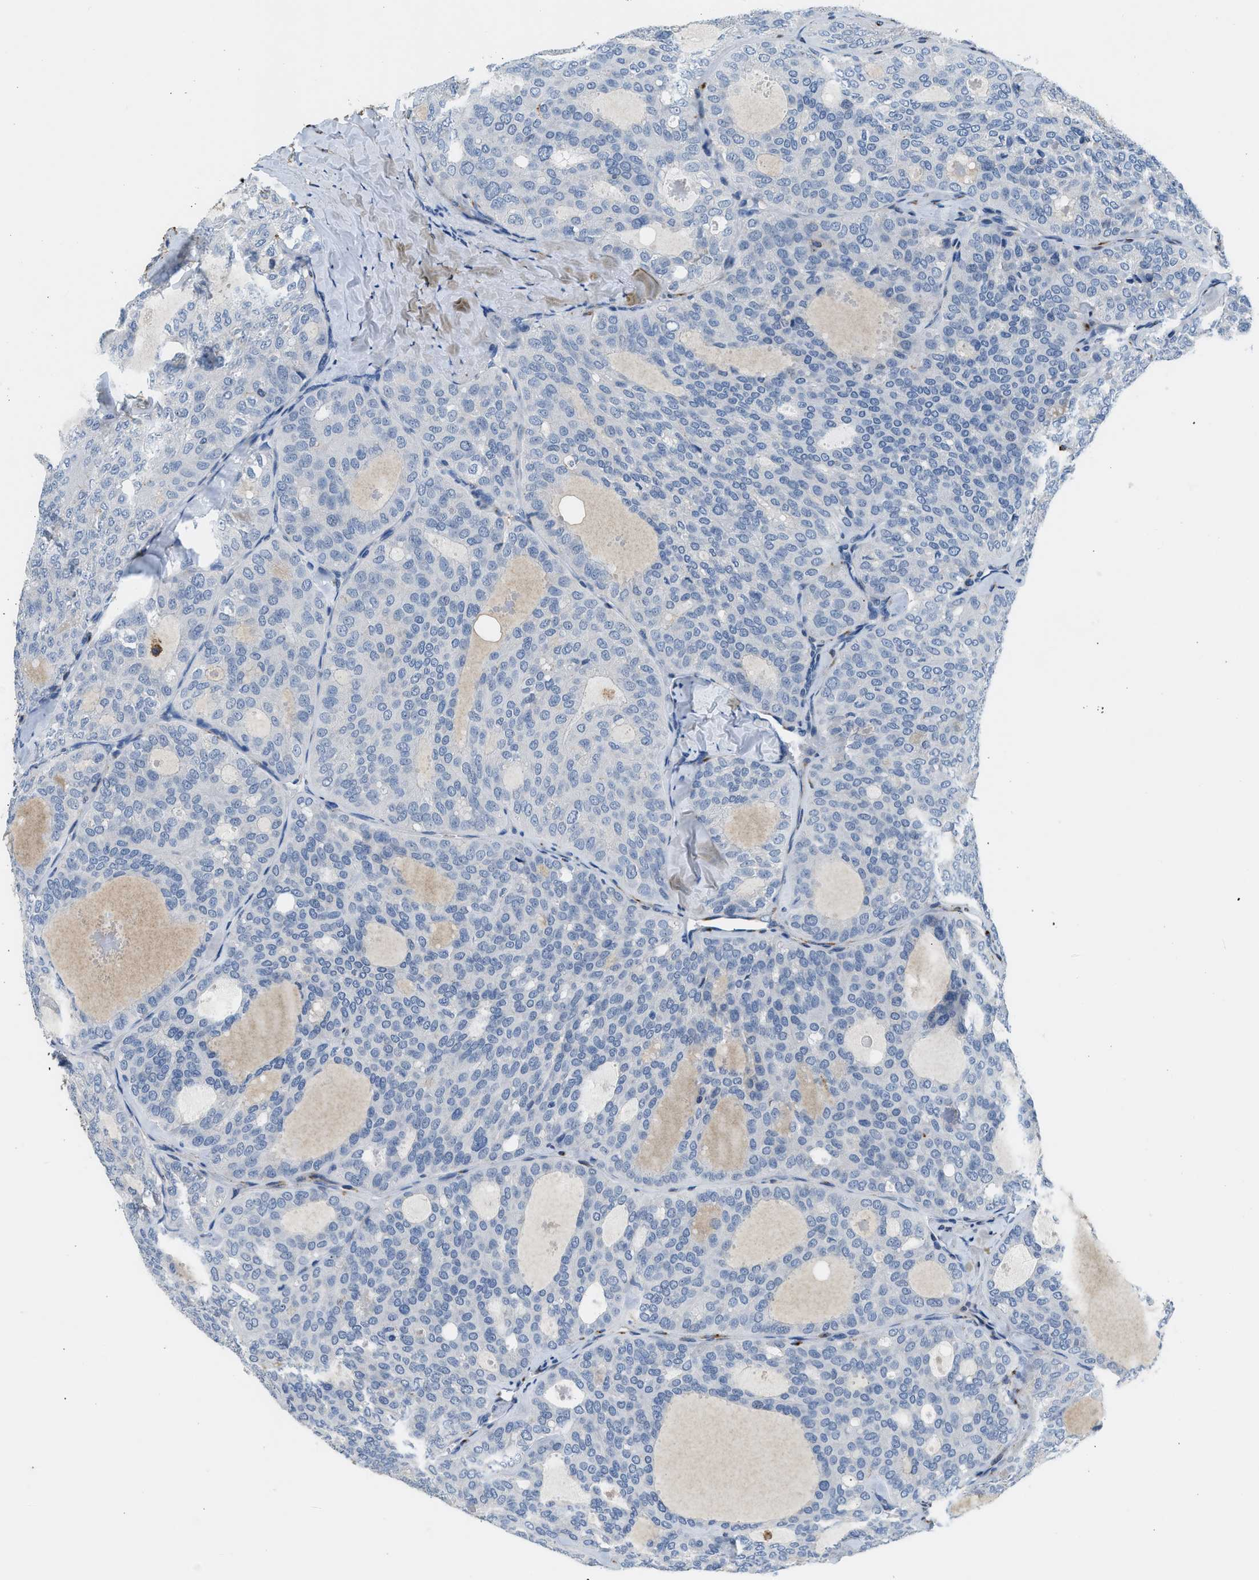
{"staining": {"intensity": "negative", "quantity": "none", "location": "none"}, "tissue": "thyroid cancer", "cell_type": "Tumor cells", "image_type": "cancer", "snomed": [{"axis": "morphology", "description": "Follicular adenoma carcinoma, NOS"}, {"axis": "topography", "description": "Thyroid gland"}], "caption": "An immunohistochemistry micrograph of thyroid cancer is shown. There is no staining in tumor cells of thyroid cancer.", "gene": "LRP1", "patient": {"sex": "male", "age": 75}}